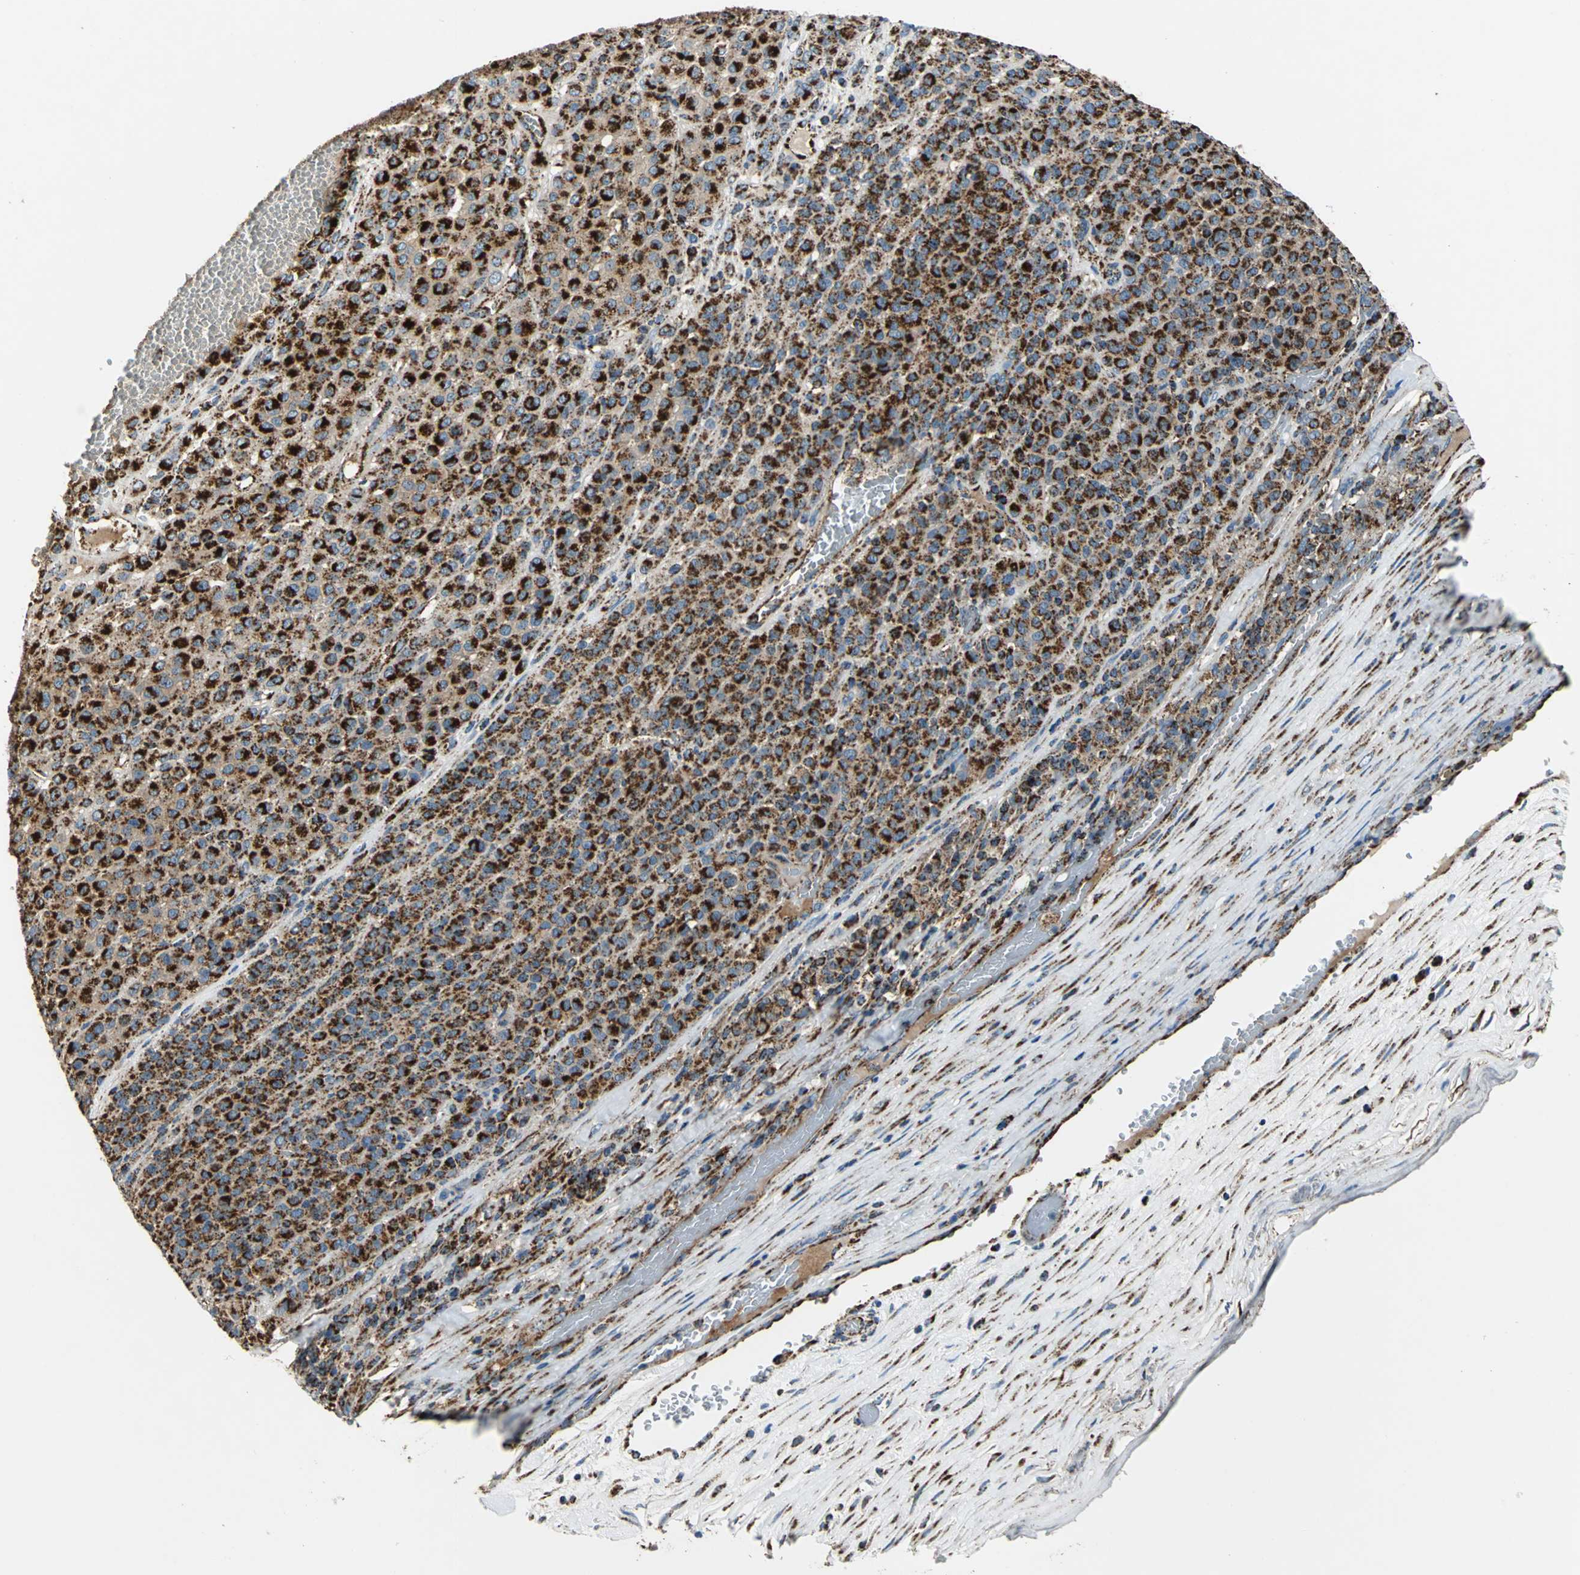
{"staining": {"intensity": "strong", "quantity": ">75%", "location": "cytoplasmic/membranous"}, "tissue": "melanoma", "cell_type": "Tumor cells", "image_type": "cancer", "snomed": [{"axis": "morphology", "description": "Malignant melanoma, Metastatic site"}, {"axis": "topography", "description": "Pancreas"}], "caption": "Brown immunohistochemical staining in melanoma reveals strong cytoplasmic/membranous expression in about >75% of tumor cells.", "gene": "ECH1", "patient": {"sex": "female", "age": 30}}